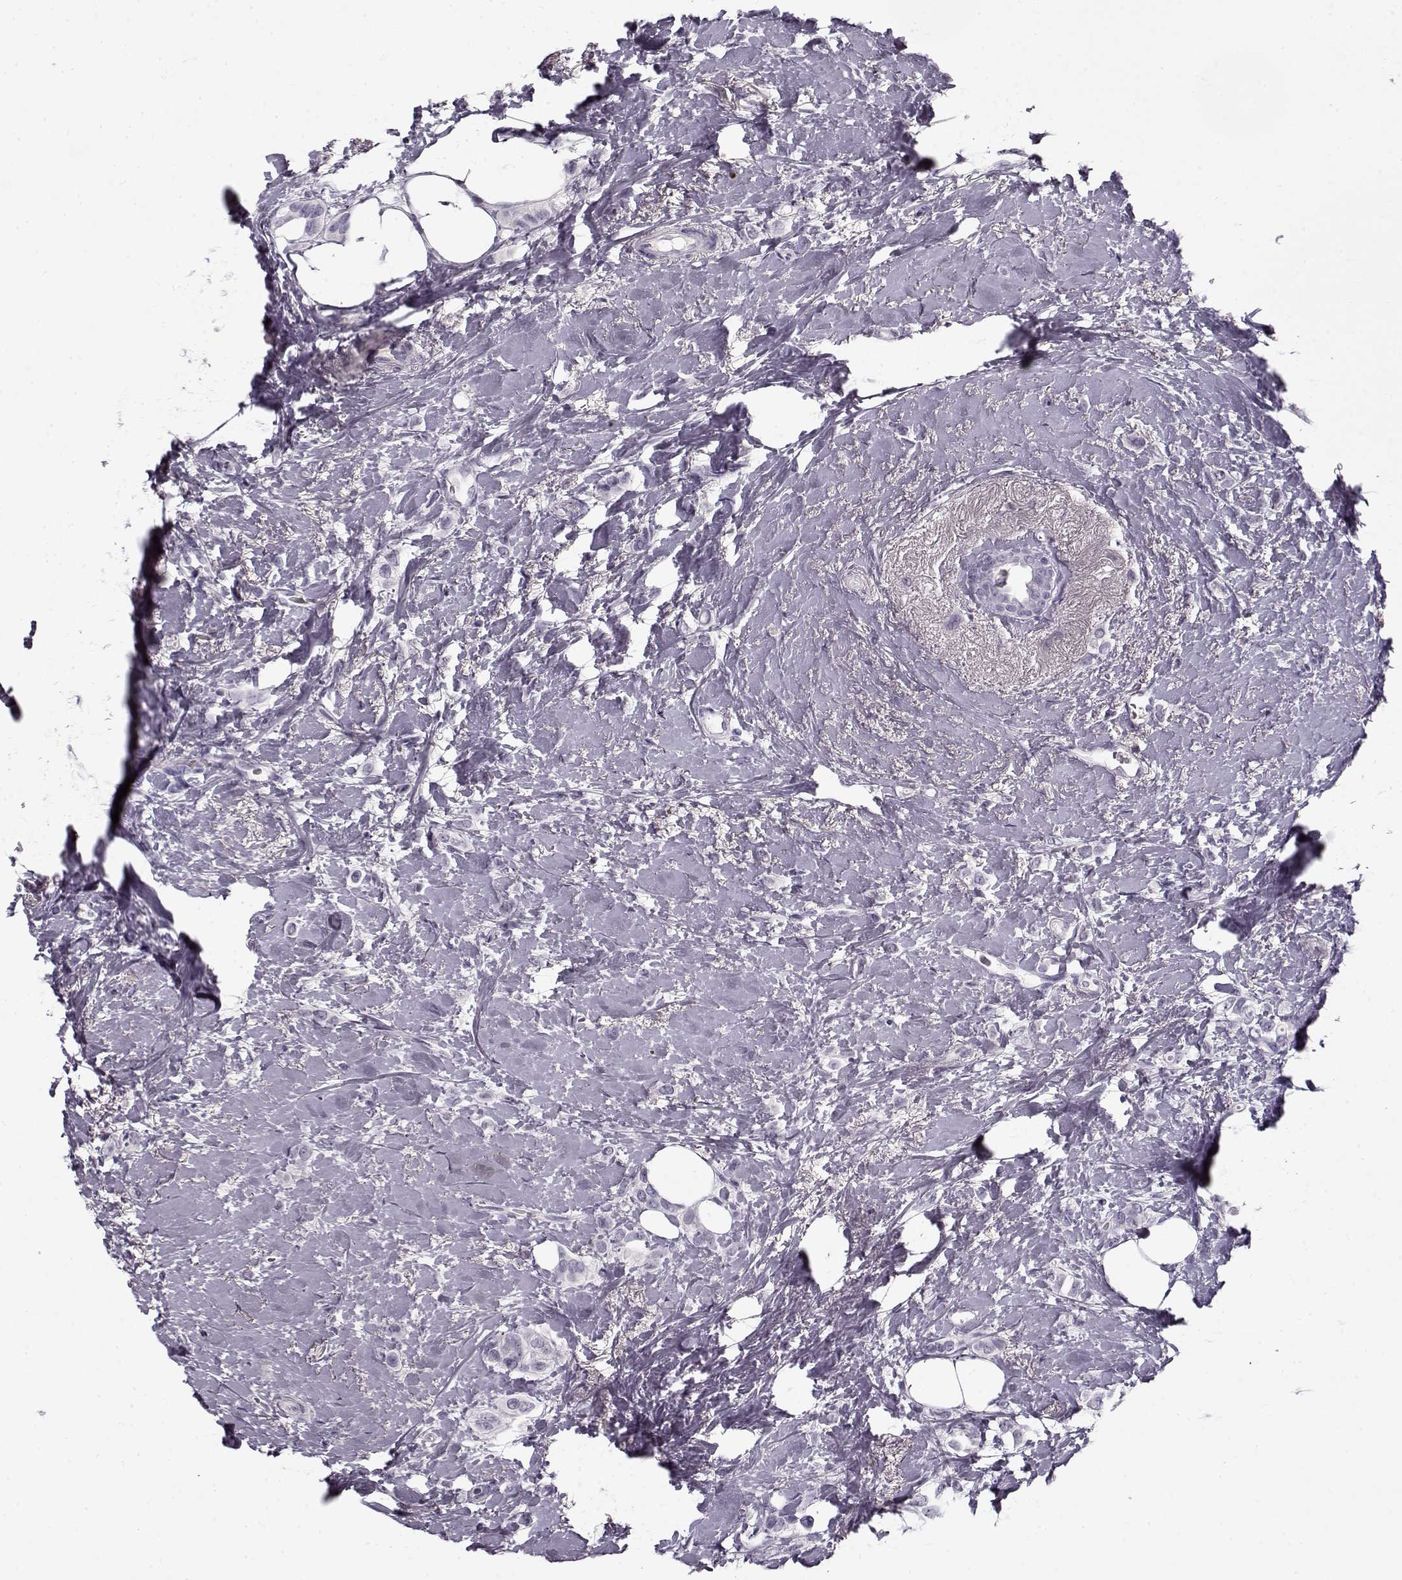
{"staining": {"intensity": "negative", "quantity": "none", "location": "none"}, "tissue": "breast cancer", "cell_type": "Tumor cells", "image_type": "cancer", "snomed": [{"axis": "morphology", "description": "Lobular carcinoma"}, {"axis": "topography", "description": "Breast"}], "caption": "IHC micrograph of human lobular carcinoma (breast) stained for a protein (brown), which reveals no expression in tumor cells. The staining was performed using DAB to visualize the protein expression in brown, while the nuclei were stained in blue with hematoxylin (Magnification: 20x).", "gene": "PNMT", "patient": {"sex": "female", "age": 66}}